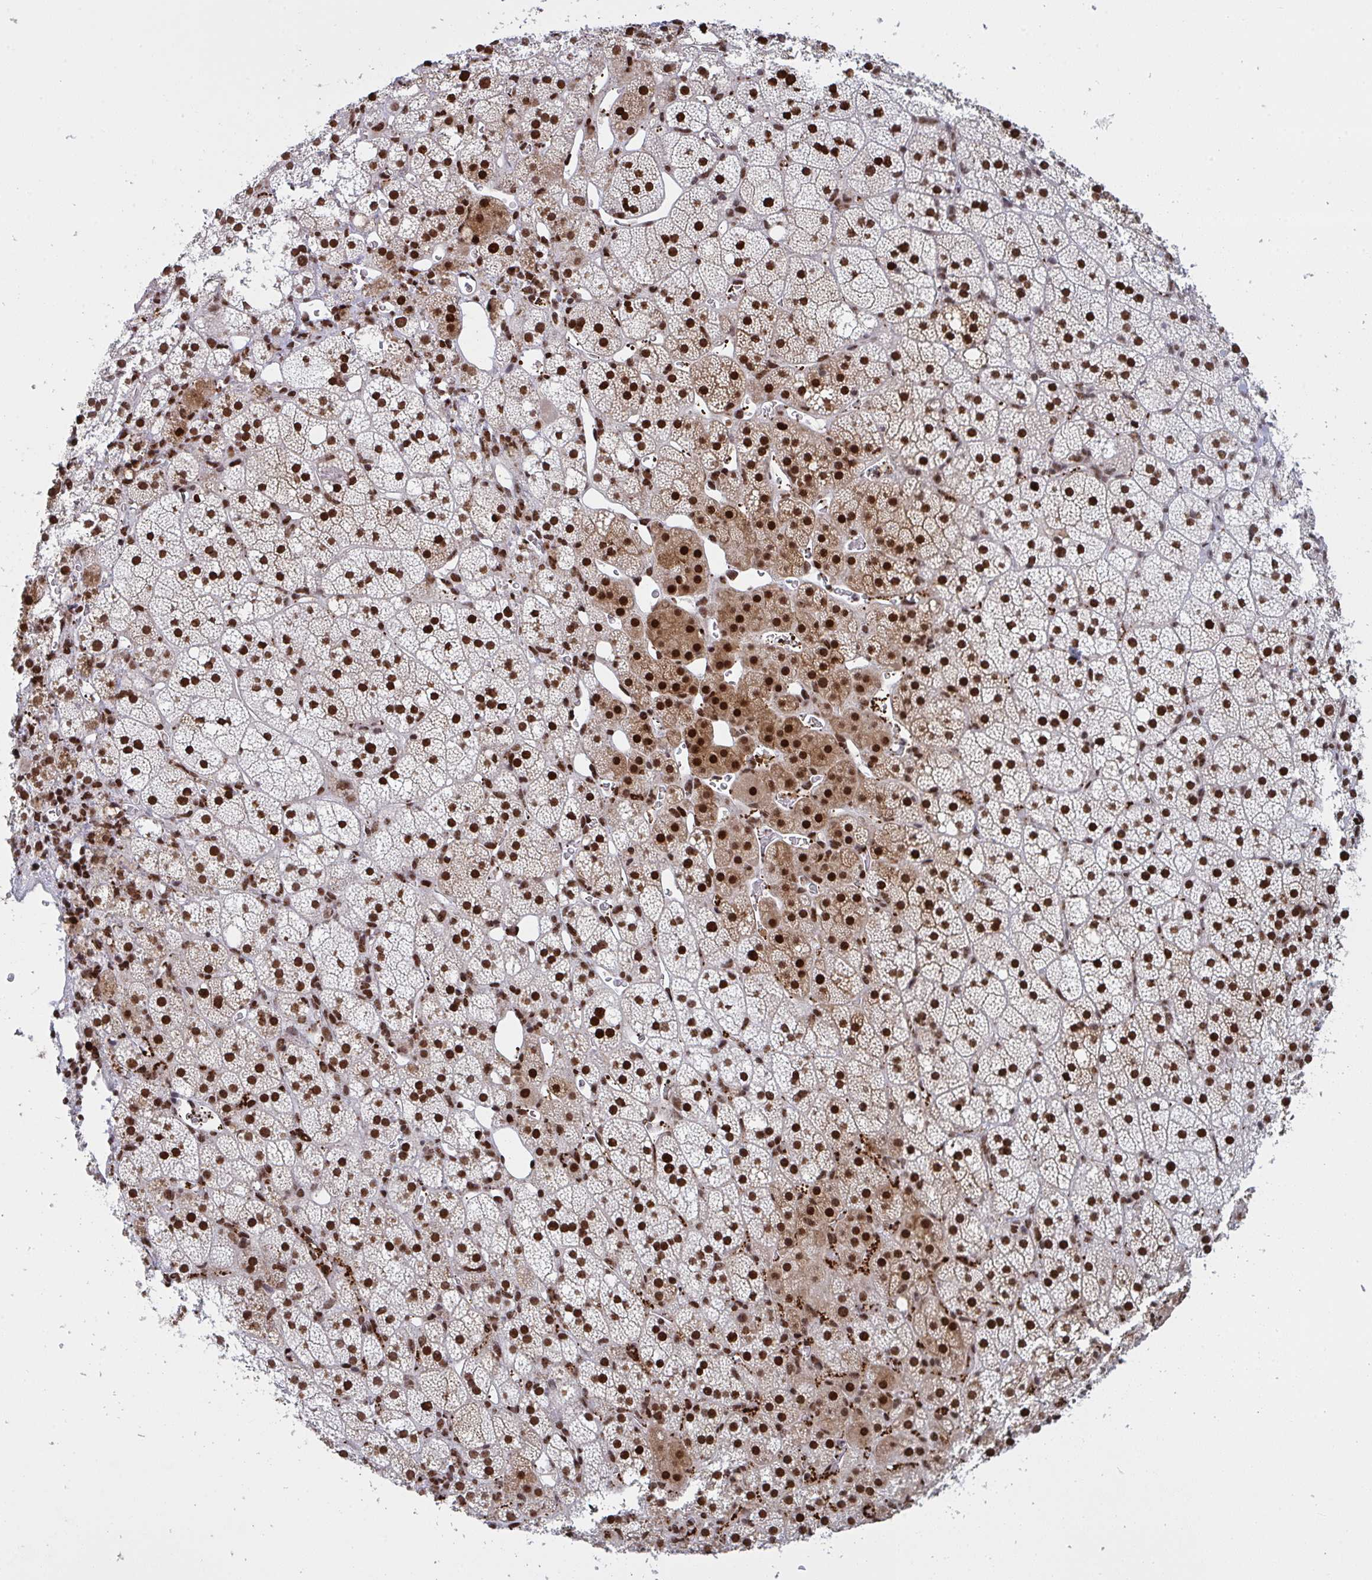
{"staining": {"intensity": "strong", "quantity": ">75%", "location": "nuclear"}, "tissue": "adrenal gland", "cell_type": "Glandular cells", "image_type": "normal", "snomed": [{"axis": "morphology", "description": "Normal tissue, NOS"}, {"axis": "topography", "description": "Adrenal gland"}], "caption": "IHC histopathology image of normal adrenal gland: human adrenal gland stained using immunohistochemistry exhibits high levels of strong protein expression localized specifically in the nuclear of glandular cells, appearing as a nuclear brown color.", "gene": "ZNF607", "patient": {"sex": "male", "age": 53}}